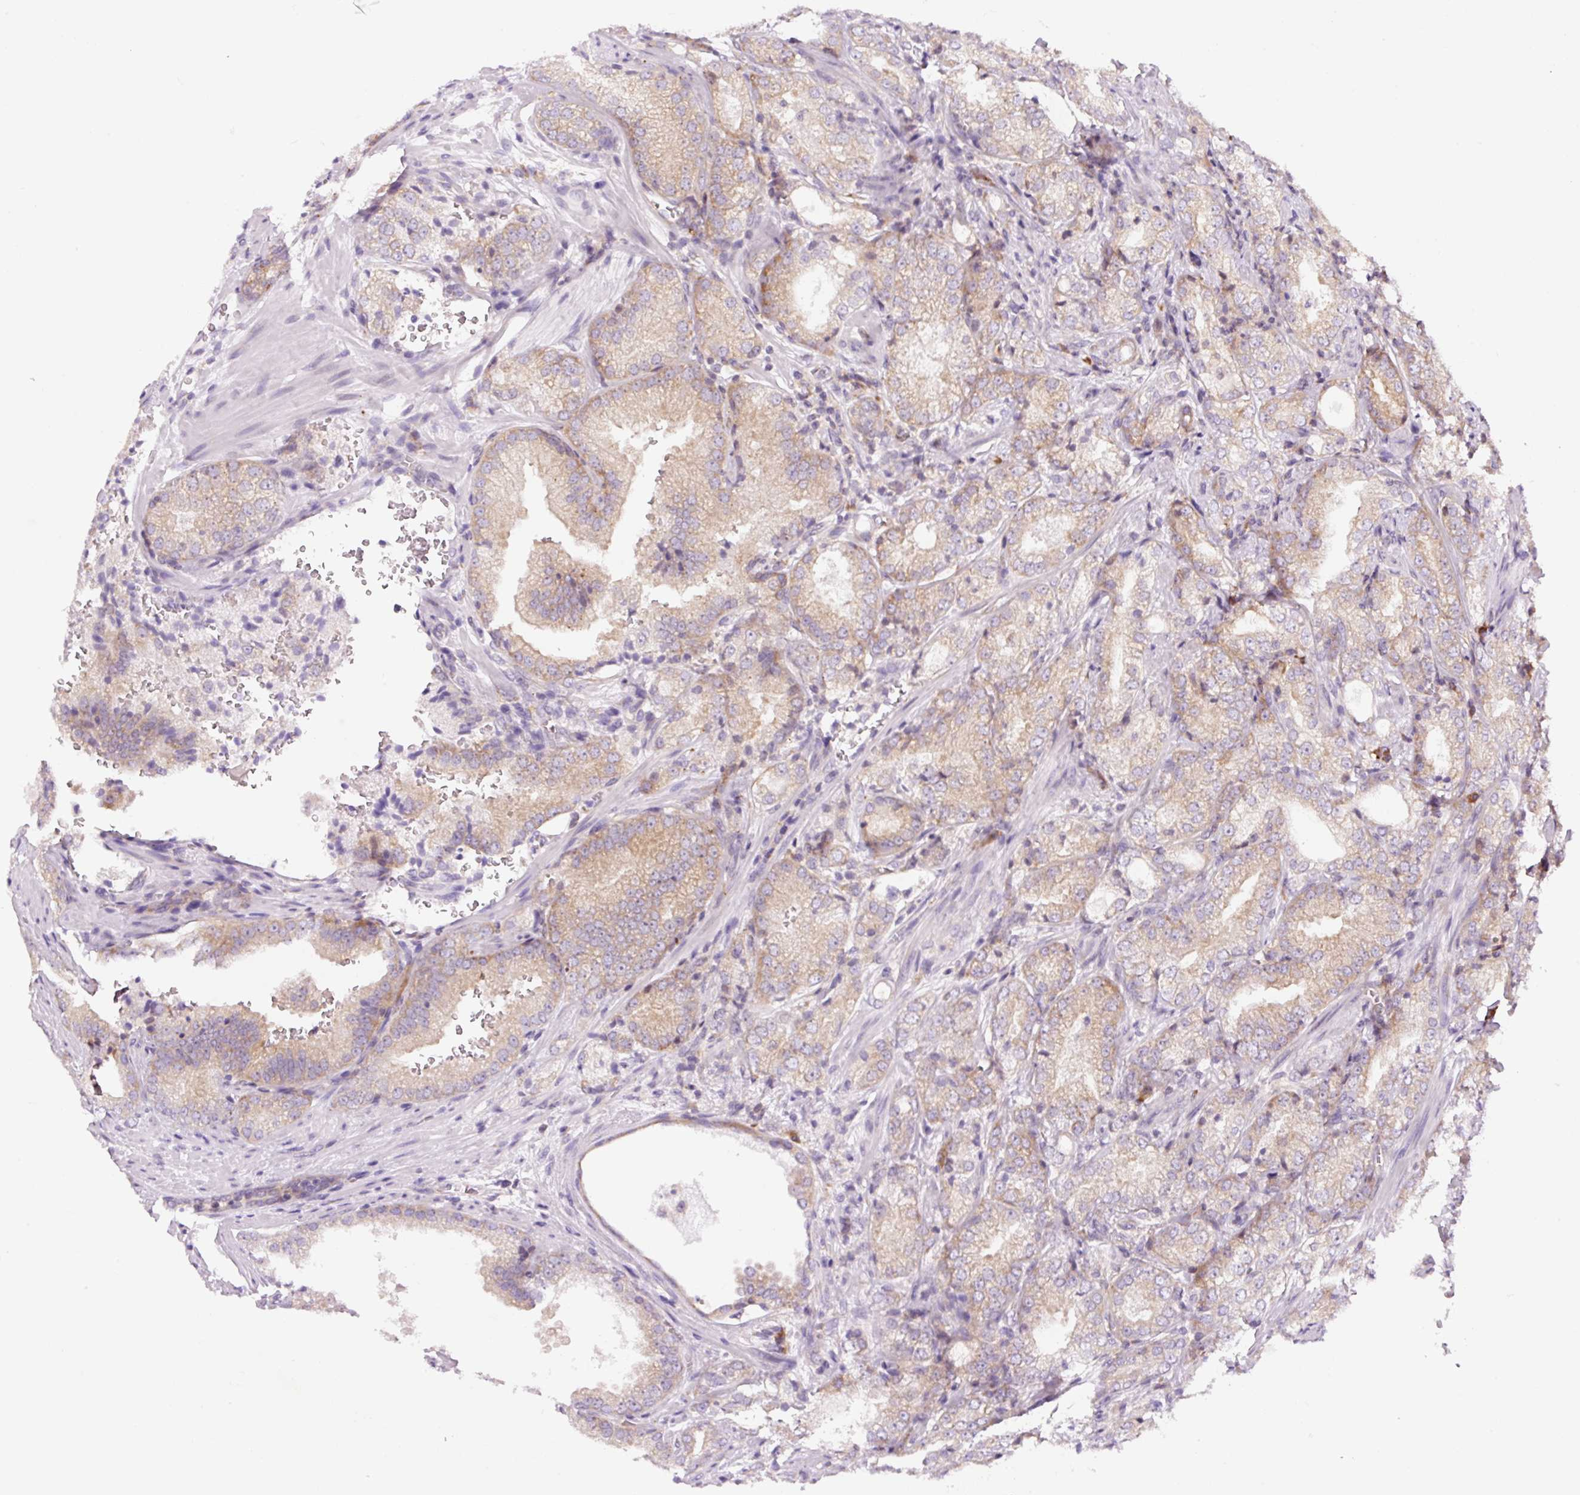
{"staining": {"intensity": "moderate", "quantity": "25%-75%", "location": "cytoplasmic/membranous"}, "tissue": "prostate cancer", "cell_type": "Tumor cells", "image_type": "cancer", "snomed": [{"axis": "morphology", "description": "Adenocarcinoma, High grade"}, {"axis": "topography", "description": "Prostate"}], "caption": "Tumor cells exhibit medium levels of moderate cytoplasmic/membranous positivity in approximately 25%-75% of cells in prostate cancer.", "gene": "RPL41", "patient": {"sex": "male", "age": 63}}